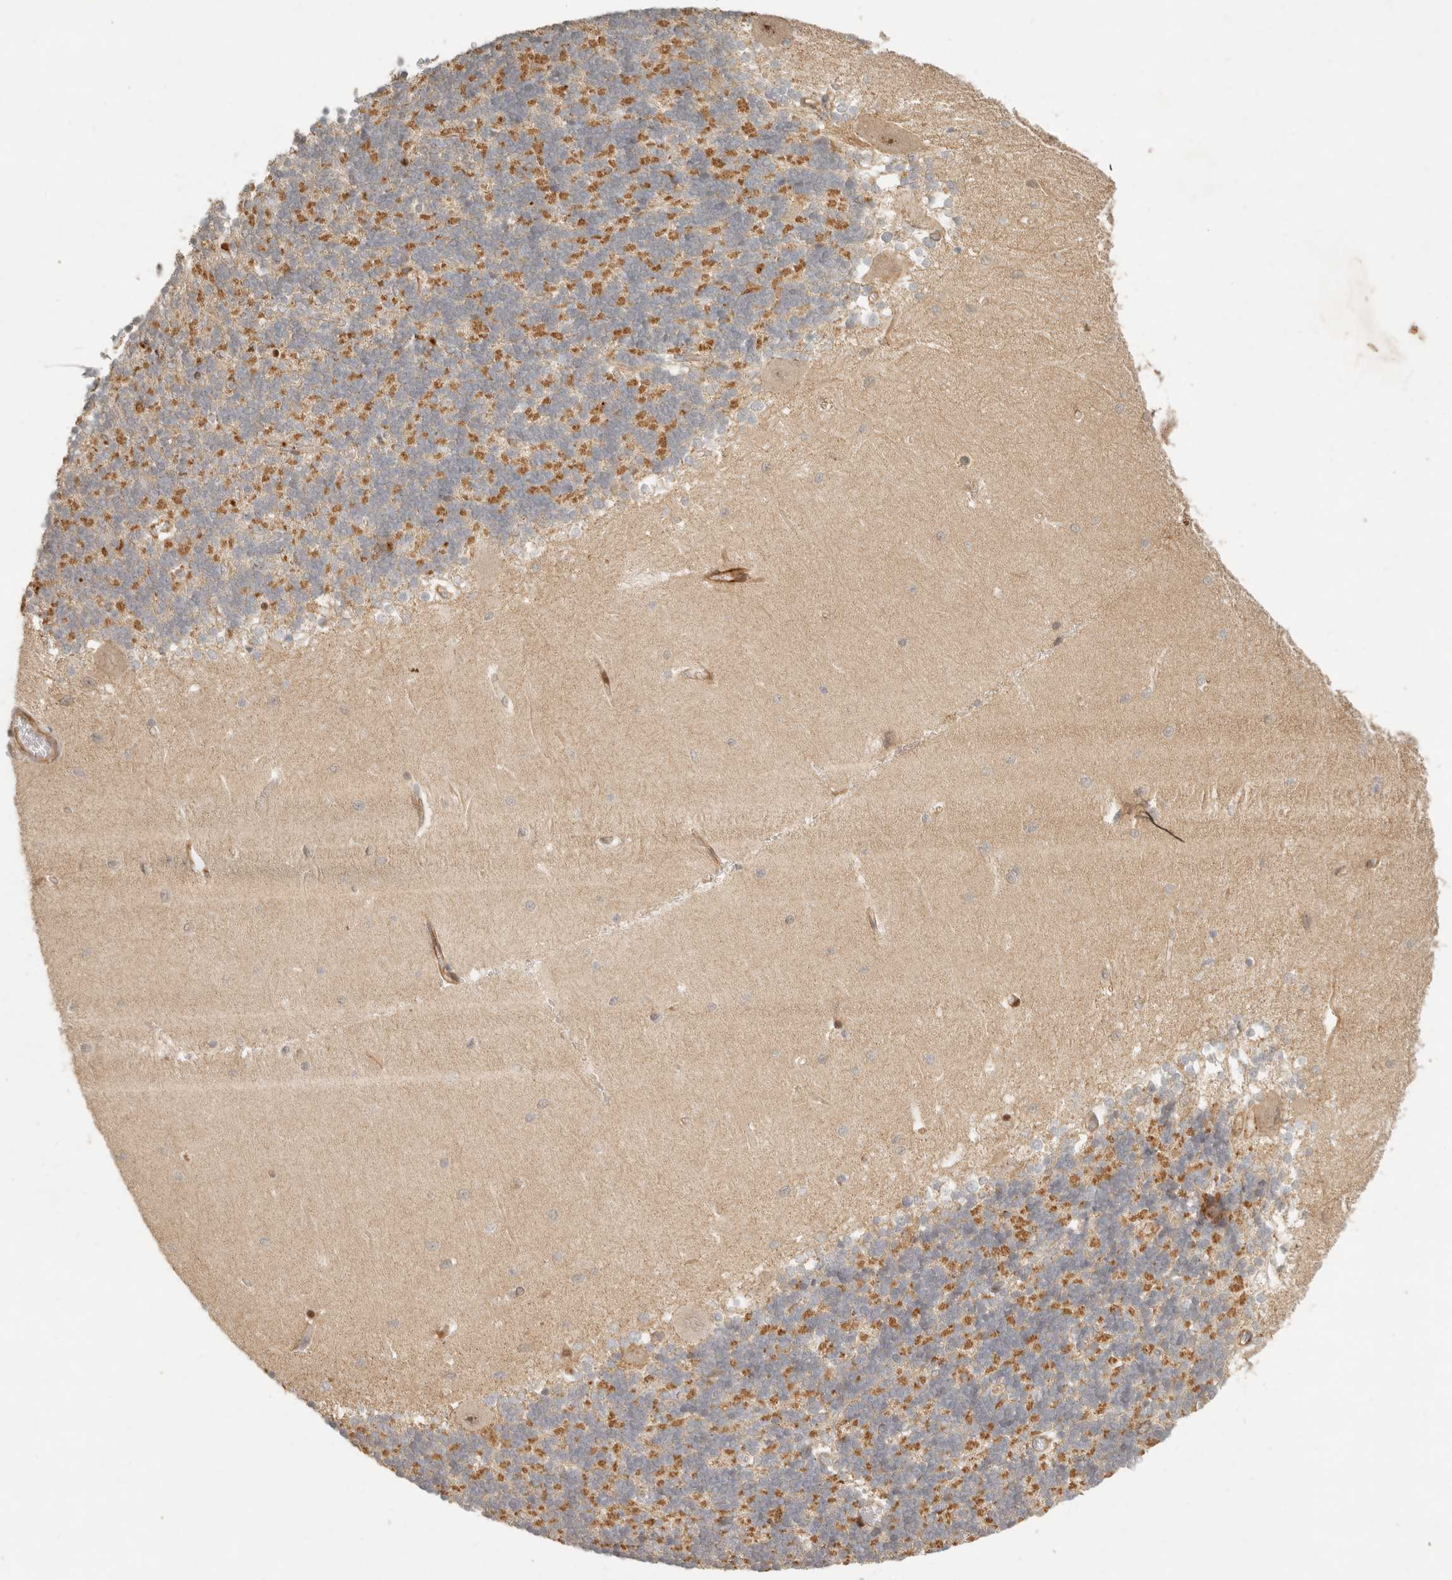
{"staining": {"intensity": "strong", "quantity": "25%-75%", "location": "cytoplasmic/membranous"}, "tissue": "cerebellum", "cell_type": "Cells in granular layer", "image_type": "normal", "snomed": [{"axis": "morphology", "description": "Normal tissue, NOS"}, {"axis": "topography", "description": "Cerebellum"}], "caption": "This is a photomicrograph of immunohistochemistry staining of normal cerebellum, which shows strong staining in the cytoplasmic/membranous of cells in granular layer.", "gene": "KLHL38", "patient": {"sex": "male", "age": 37}}